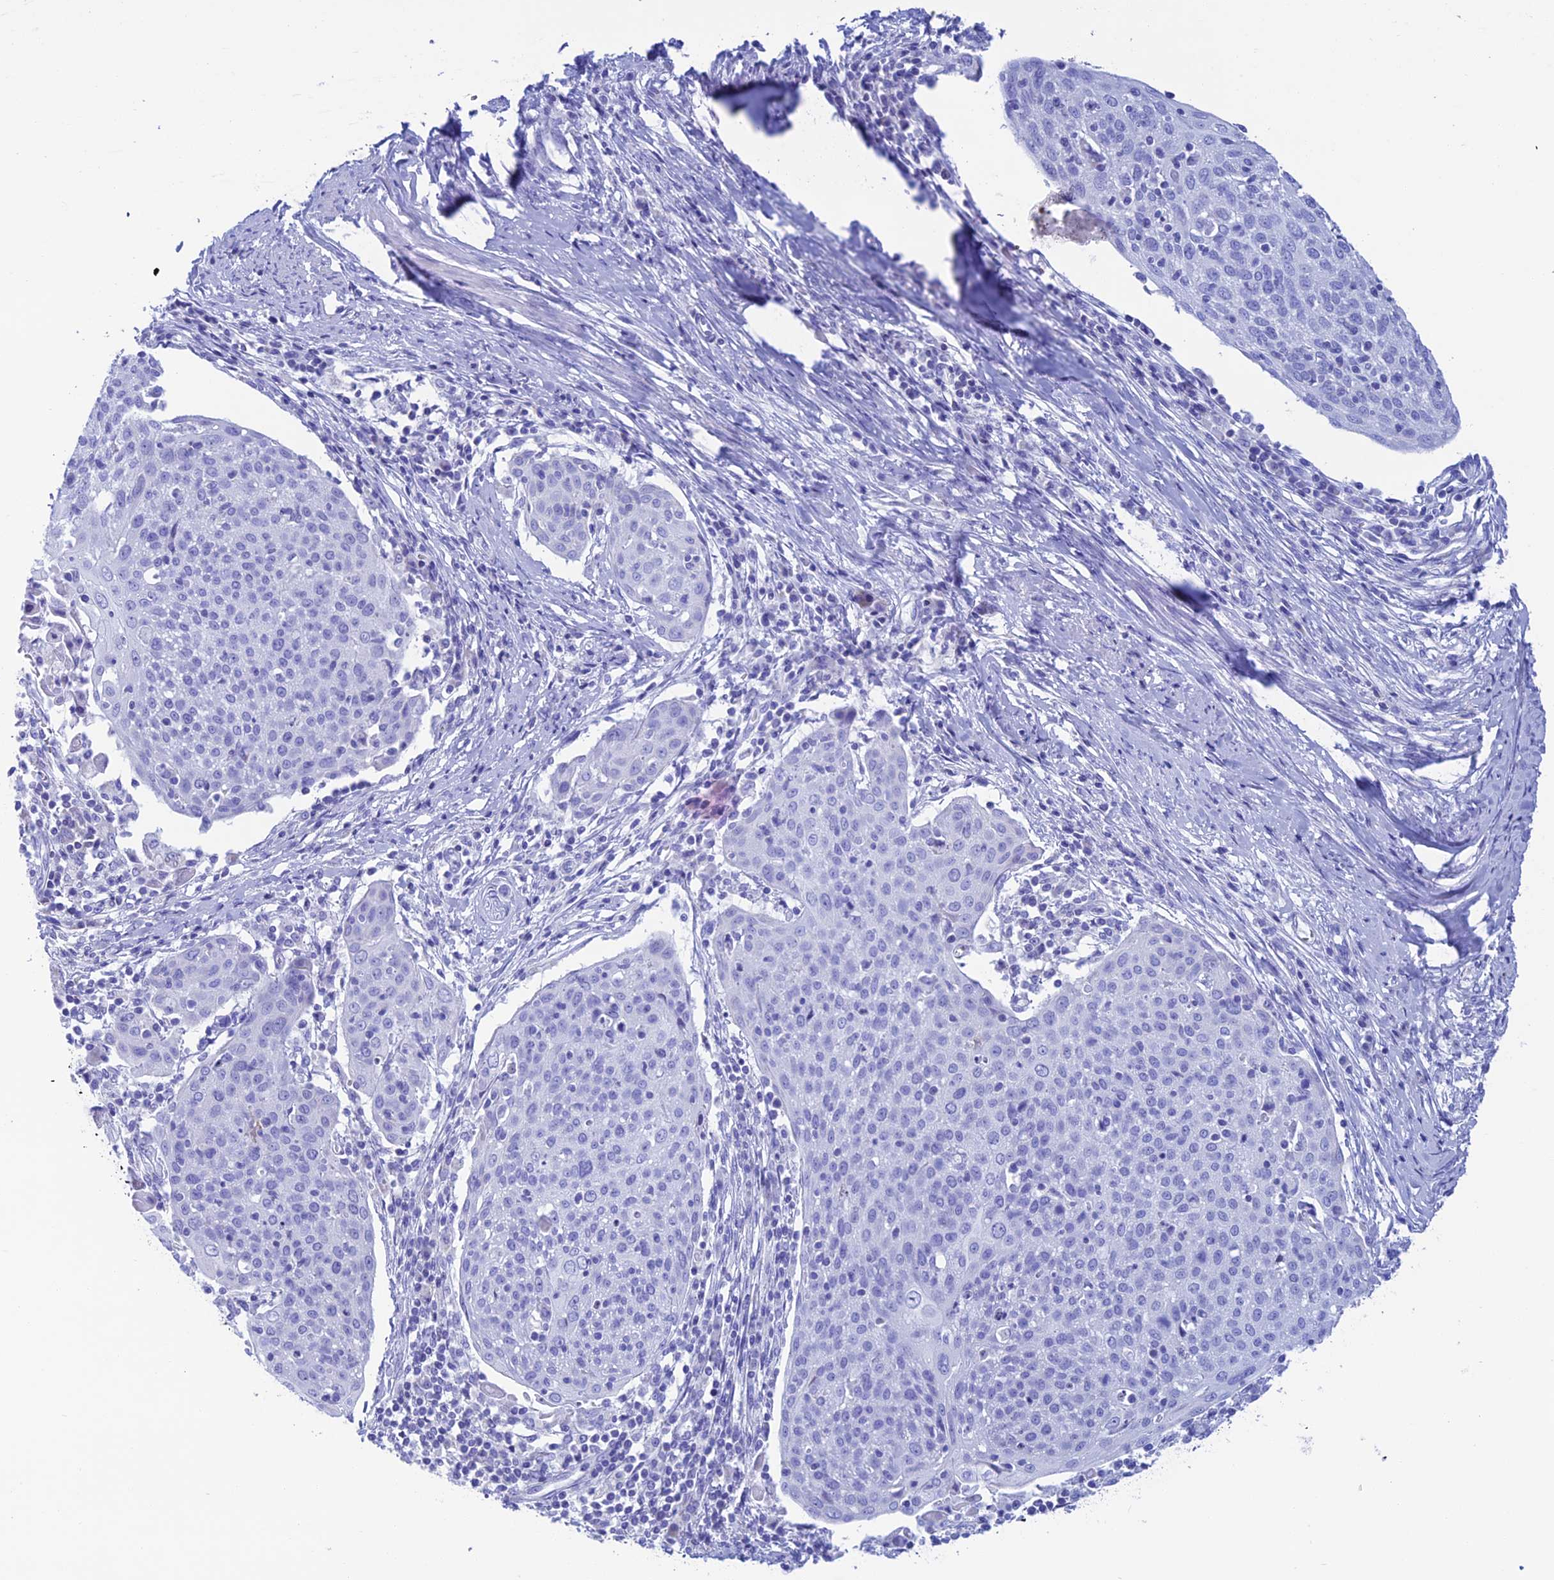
{"staining": {"intensity": "negative", "quantity": "none", "location": "none"}, "tissue": "cervical cancer", "cell_type": "Tumor cells", "image_type": "cancer", "snomed": [{"axis": "morphology", "description": "Squamous cell carcinoma, NOS"}, {"axis": "topography", "description": "Cervix"}], "caption": "High power microscopy micrograph of an IHC image of squamous cell carcinoma (cervical), revealing no significant staining in tumor cells.", "gene": "NXPE4", "patient": {"sex": "female", "age": 67}}